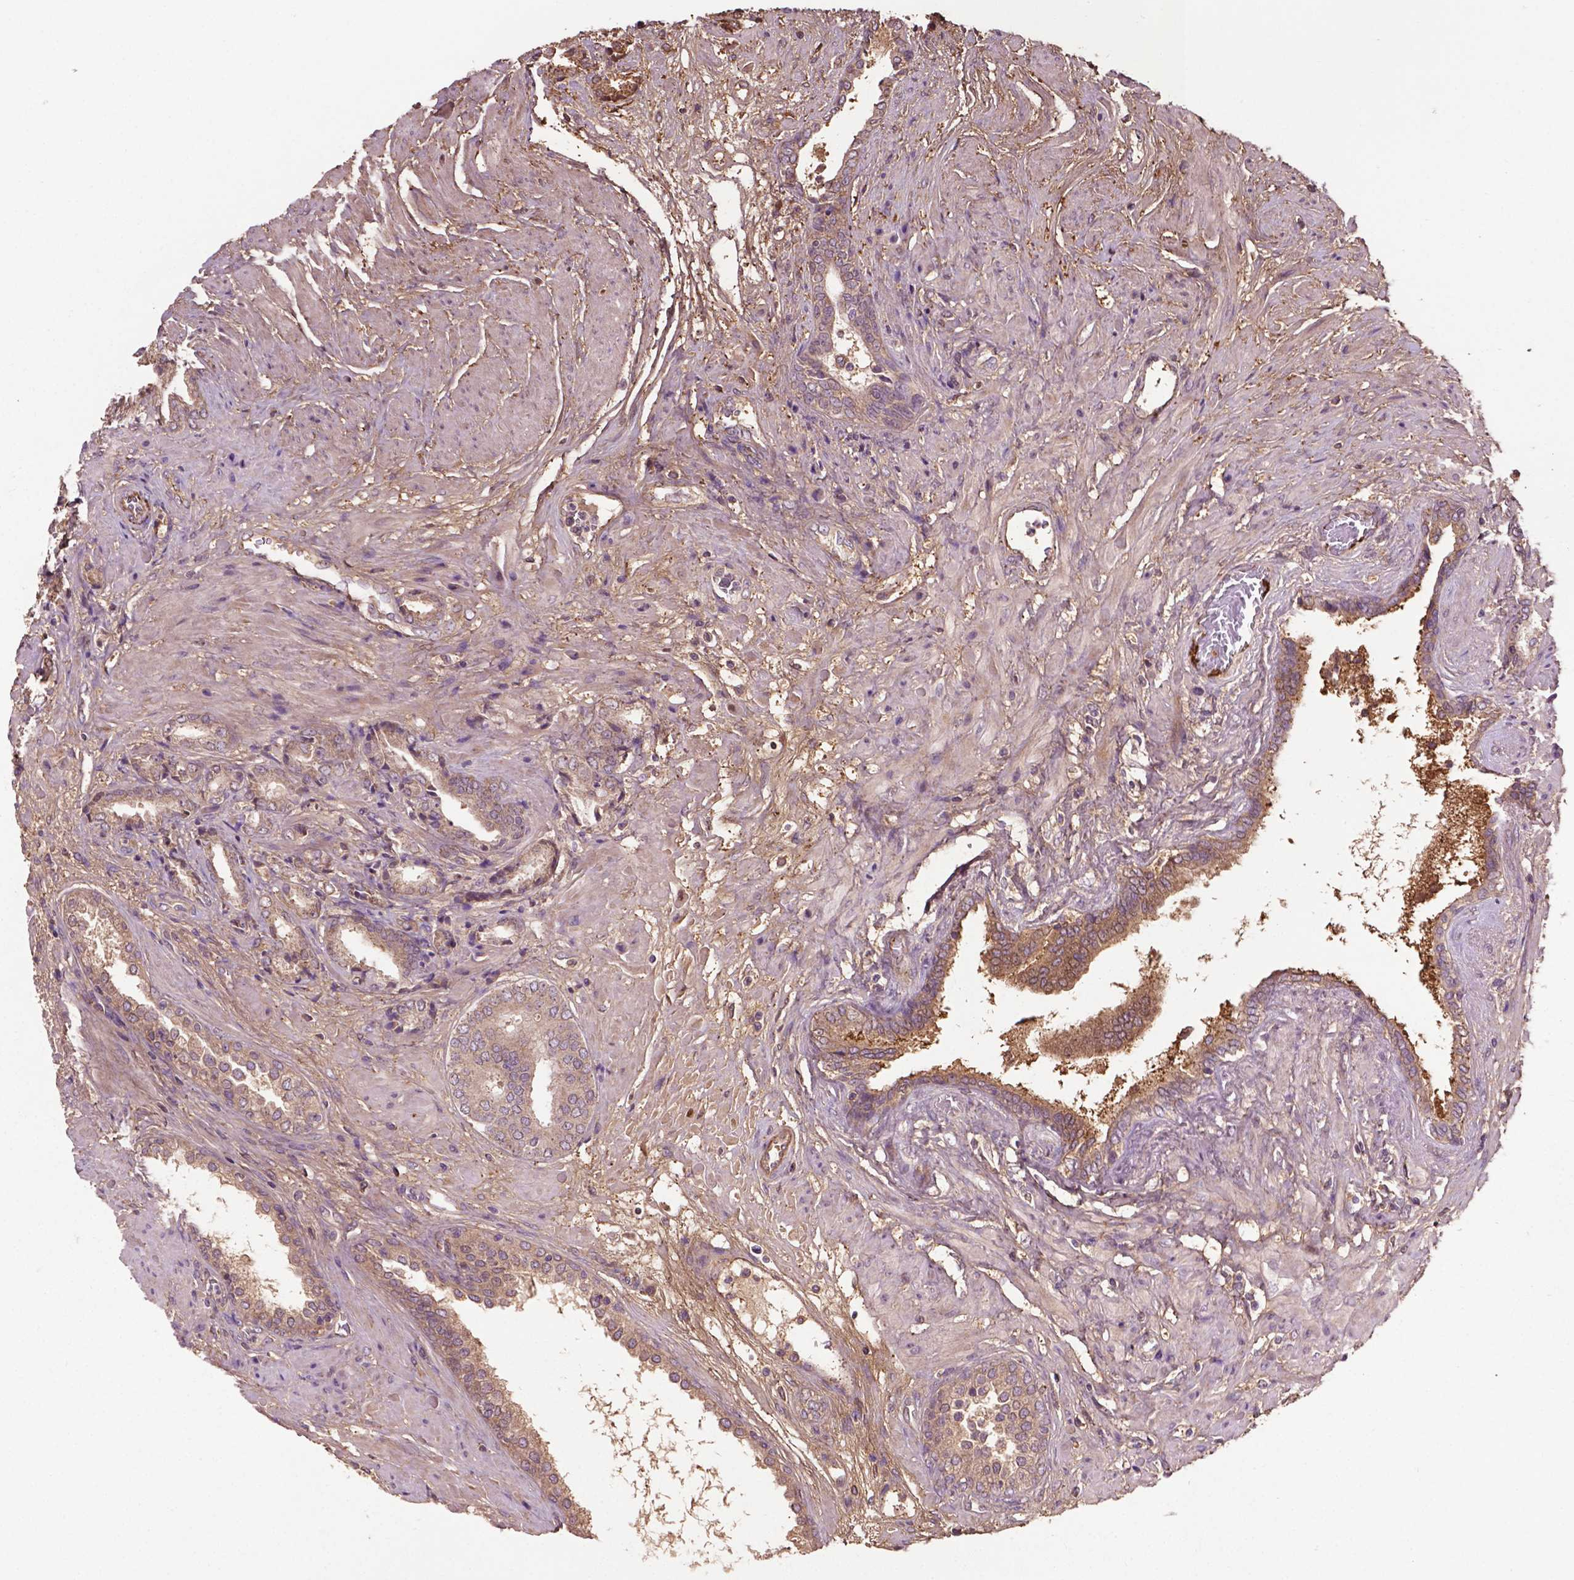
{"staining": {"intensity": "moderate", "quantity": ">75%", "location": "cytoplasmic/membranous"}, "tissue": "prostate cancer", "cell_type": "Tumor cells", "image_type": "cancer", "snomed": [{"axis": "morphology", "description": "Adenocarcinoma, High grade"}, {"axis": "topography", "description": "Prostate"}], "caption": "This histopathology image exhibits immunohistochemistry staining of human prostate cancer, with medium moderate cytoplasmic/membranous staining in approximately >75% of tumor cells.", "gene": "GJA9", "patient": {"sex": "male", "age": 56}}